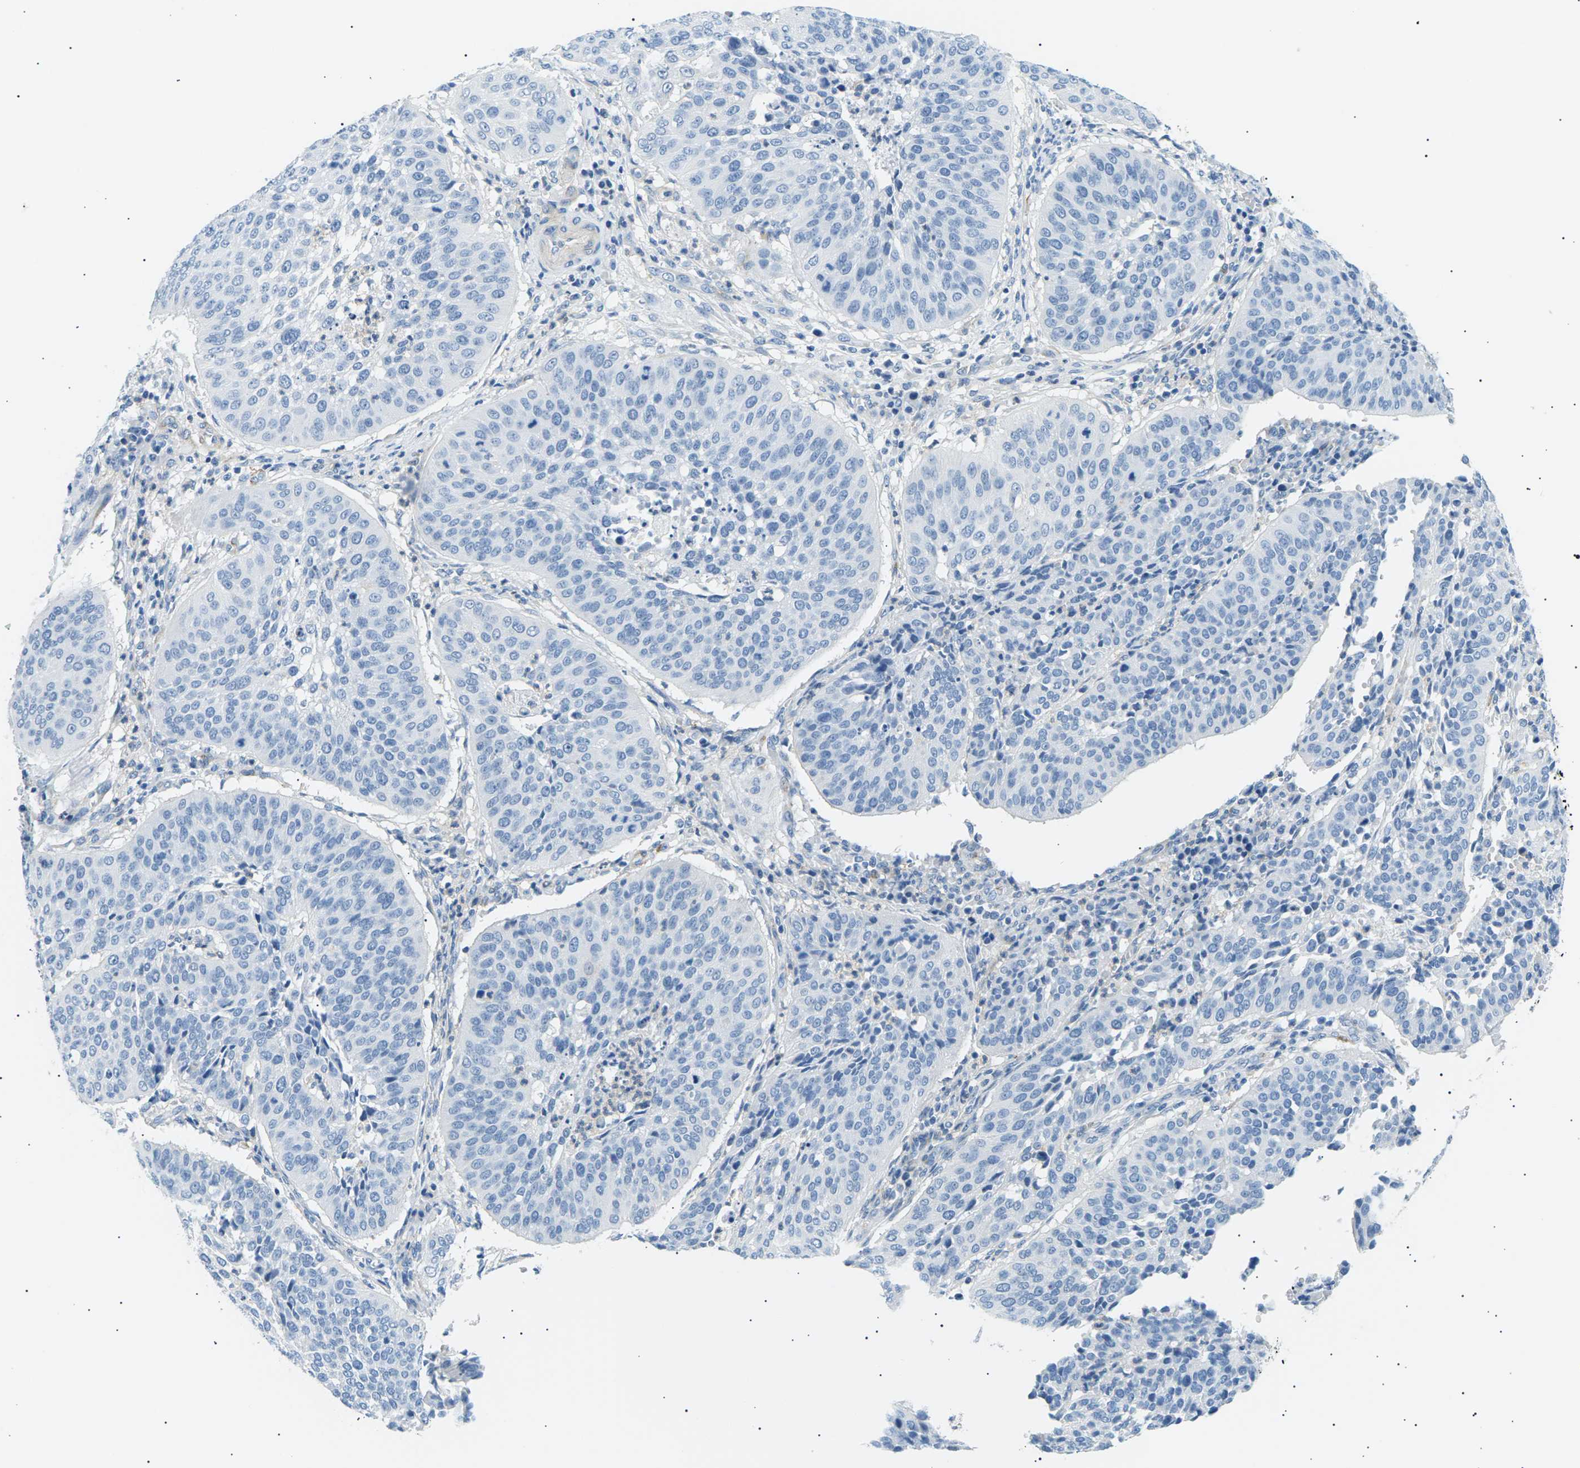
{"staining": {"intensity": "negative", "quantity": "none", "location": "none"}, "tissue": "cervical cancer", "cell_type": "Tumor cells", "image_type": "cancer", "snomed": [{"axis": "morphology", "description": "Normal tissue, NOS"}, {"axis": "morphology", "description": "Squamous cell carcinoma, NOS"}, {"axis": "topography", "description": "Cervix"}], "caption": "An immunohistochemistry photomicrograph of cervical cancer (squamous cell carcinoma) is shown. There is no staining in tumor cells of cervical cancer (squamous cell carcinoma).", "gene": "SEPTIN5", "patient": {"sex": "female", "age": 39}}